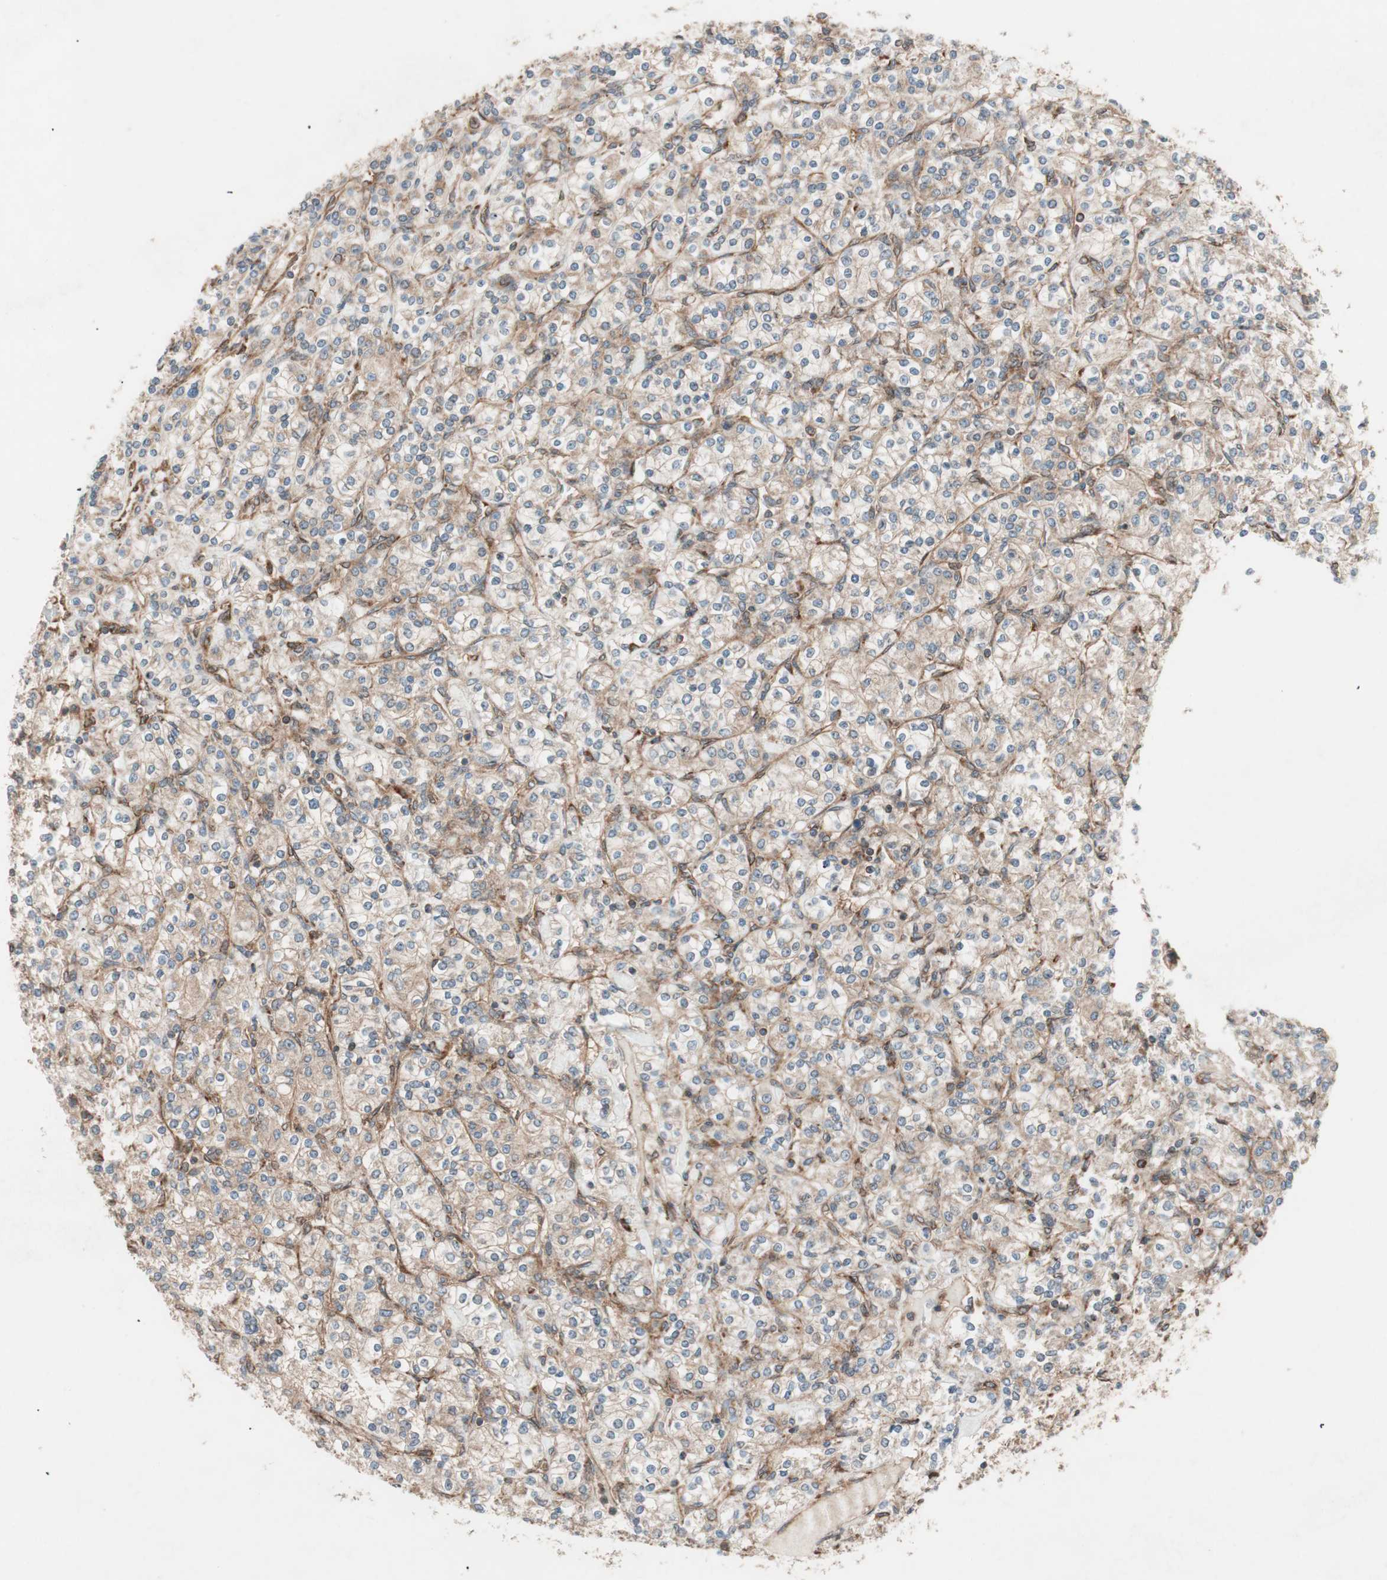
{"staining": {"intensity": "moderate", "quantity": ">75%", "location": "cytoplasmic/membranous"}, "tissue": "renal cancer", "cell_type": "Tumor cells", "image_type": "cancer", "snomed": [{"axis": "morphology", "description": "Adenocarcinoma, NOS"}, {"axis": "topography", "description": "Kidney"}], "caption": "Protein staining by immunohistochemistry (IHC) exhibits moderate cytoplasmic/membranous positivity in about >75% of tumor cells in adenocarcinoma (renal).", "gene": "RAB5A", "patient": {"sex": "male", "age": 77}}